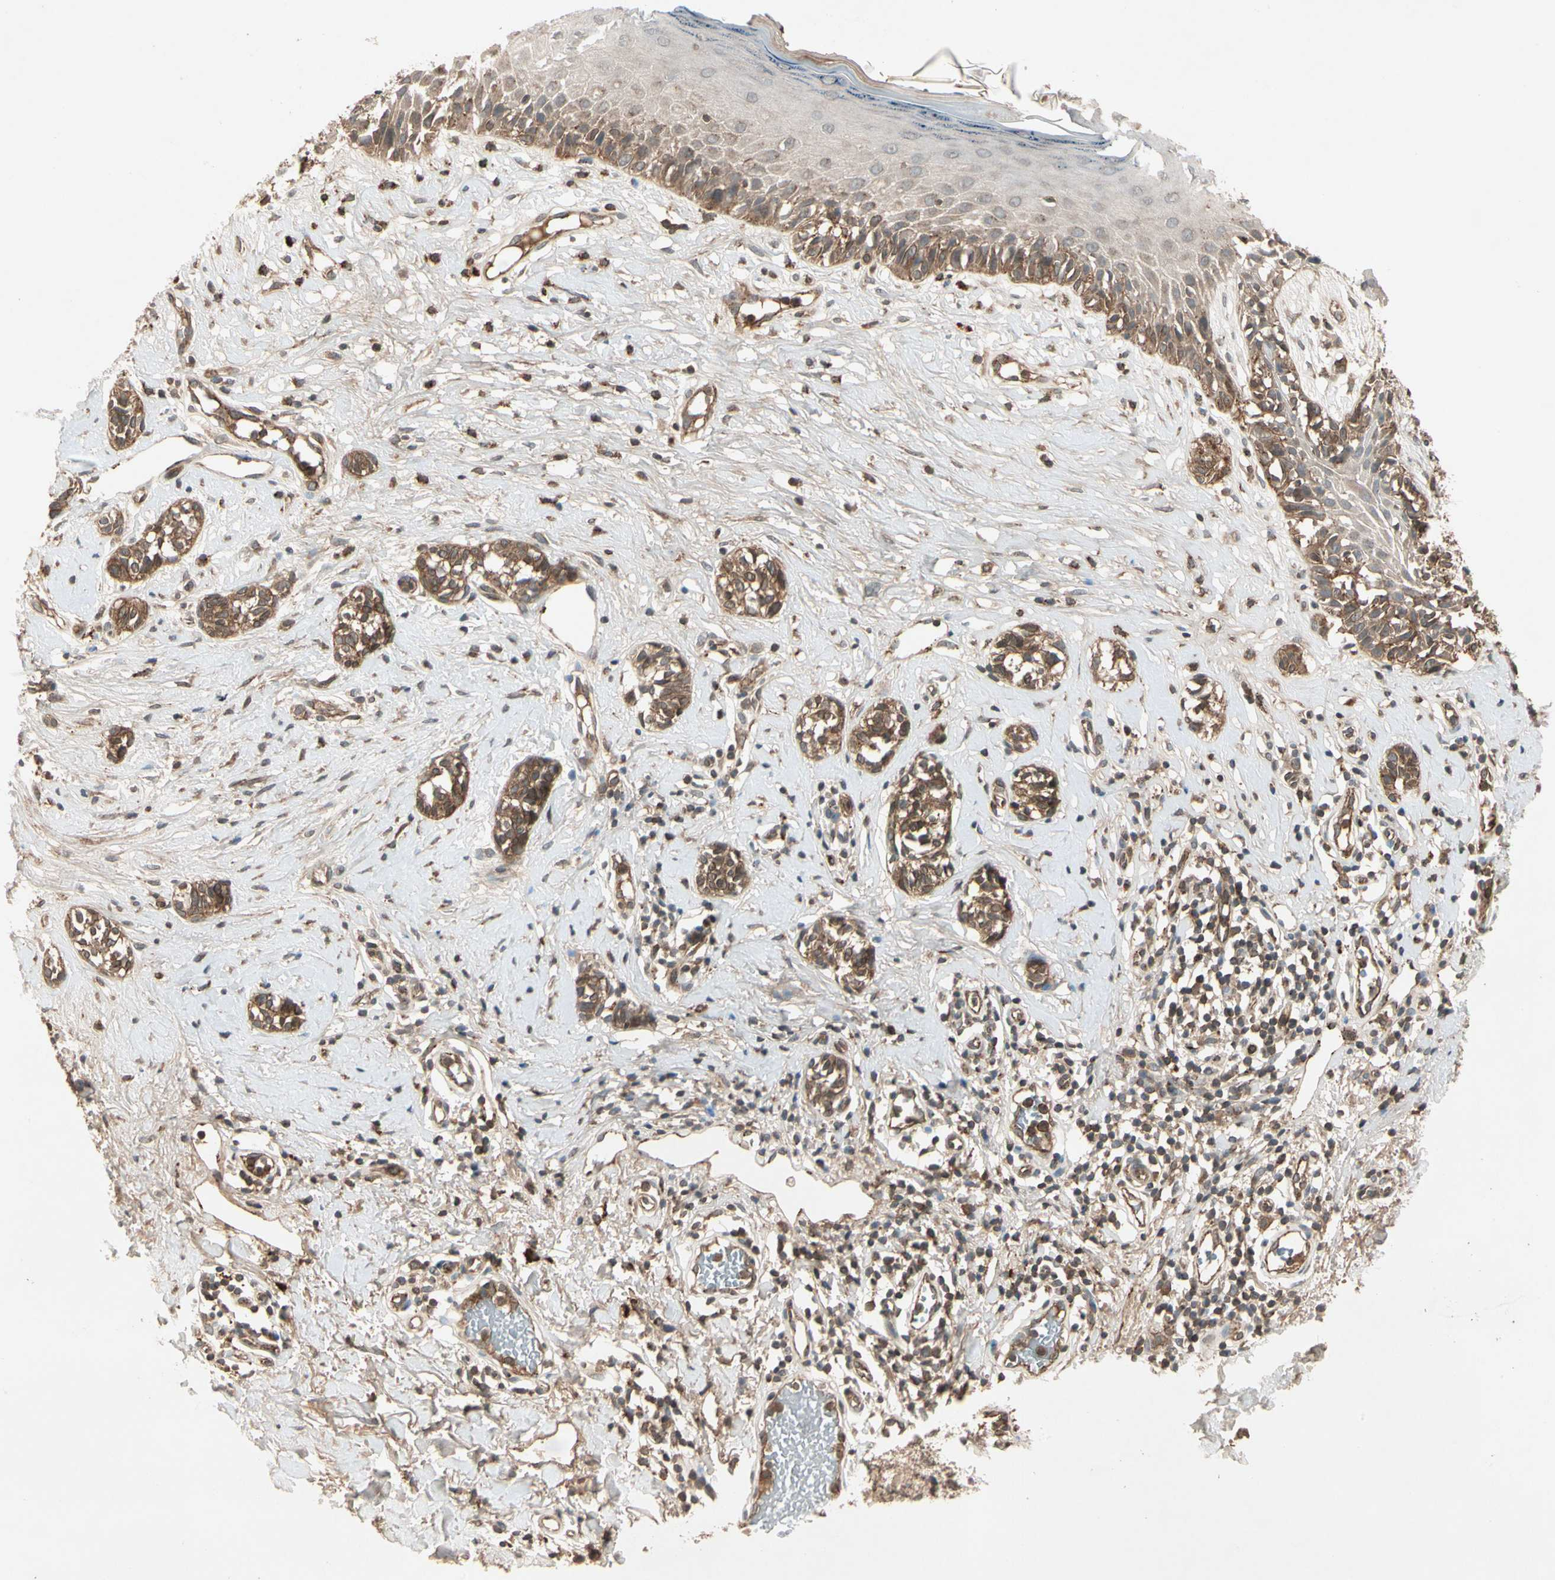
{"staining": {"intensity": "strong", "quantity": ">75%", "location": "cytoplasmic/membranous"}, "tissue": "melanoma", "cell_type": "Tumor cells", "image_type": "cancer", "snomed": [{"axis": "morphology", "description": "Malignant melanoma, NOS"}, {"axis": "topography", "description": "Skin"}], "caption": "Brown immunohistochemical staining in malignant melanoma demonstrates strong cytoplasmic/membranous staining in approximately >75% of tumor cells.", "gene": "FLOT1", "patient": {"sex": "male", "age": 64}}